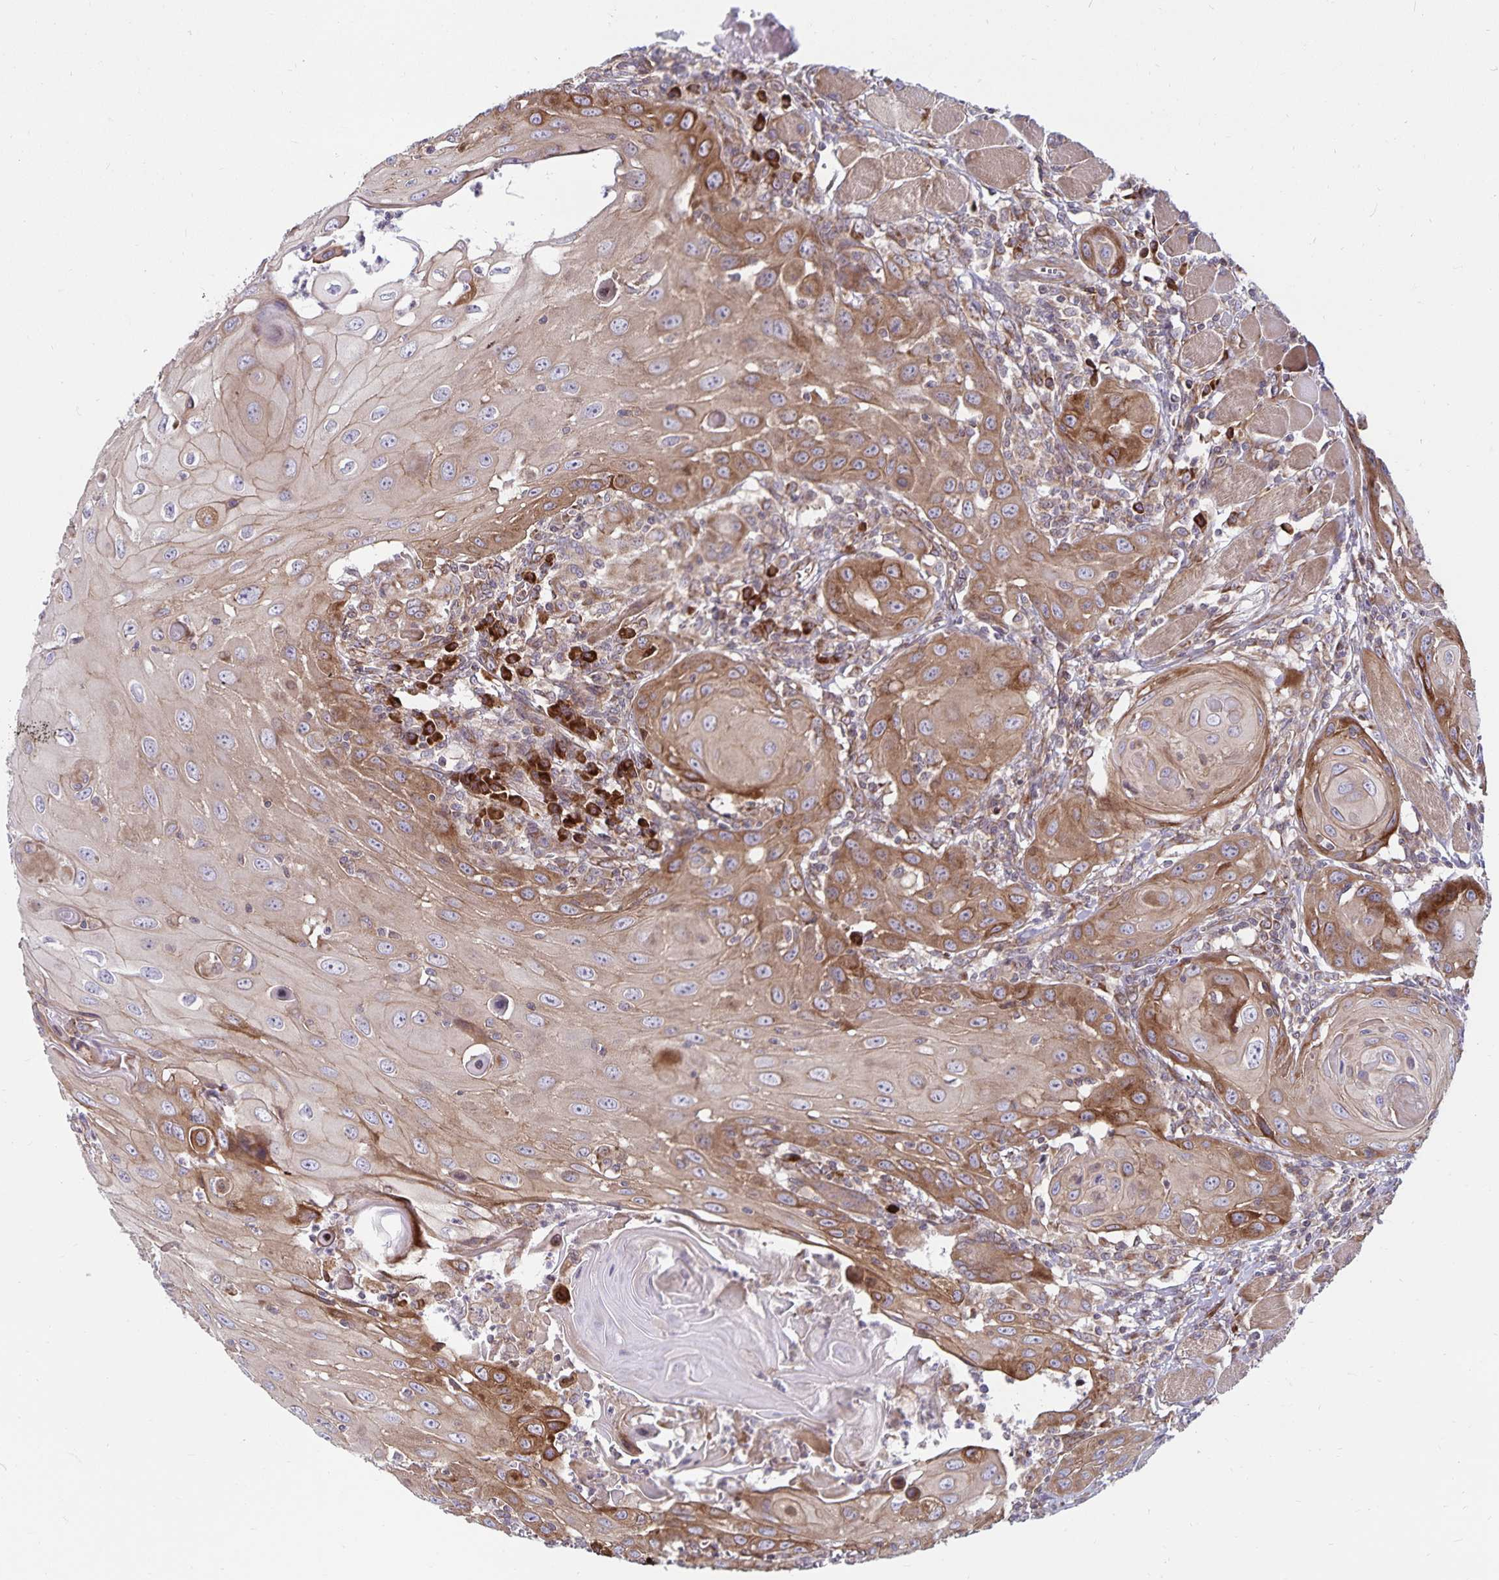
{"staining": {"intensity": "moderate", "quantity": "25%-75%", "location": "cytoplasmic/membranous"}, "tissue": "head and neck cancer", "cell_type": "Tumor cells", "image_type": "cancer", "snomed": [{"axis": "morphology", "description": "Squamous cell carcinoma, NOS"}, {"axis": "topography", "description": "Head-Neck"}], "caption": "Immunohistochemistry (IHC) staining of squamous cell carcinoma (head and neck), which exhibits medium levels of moderate cytoplasmic/membranous positivity in about 25%-75% of tumor cells indicating moderate cytoplasmic/membranous protein expression. The staining was performed using DAB (3,3'-diaminobenzidine) (brown) for protein detection and nuclei were counterstained in hematoxylin (blue).", "gene": "SEC62", "patient": {"sex": "female", "age": 80}}